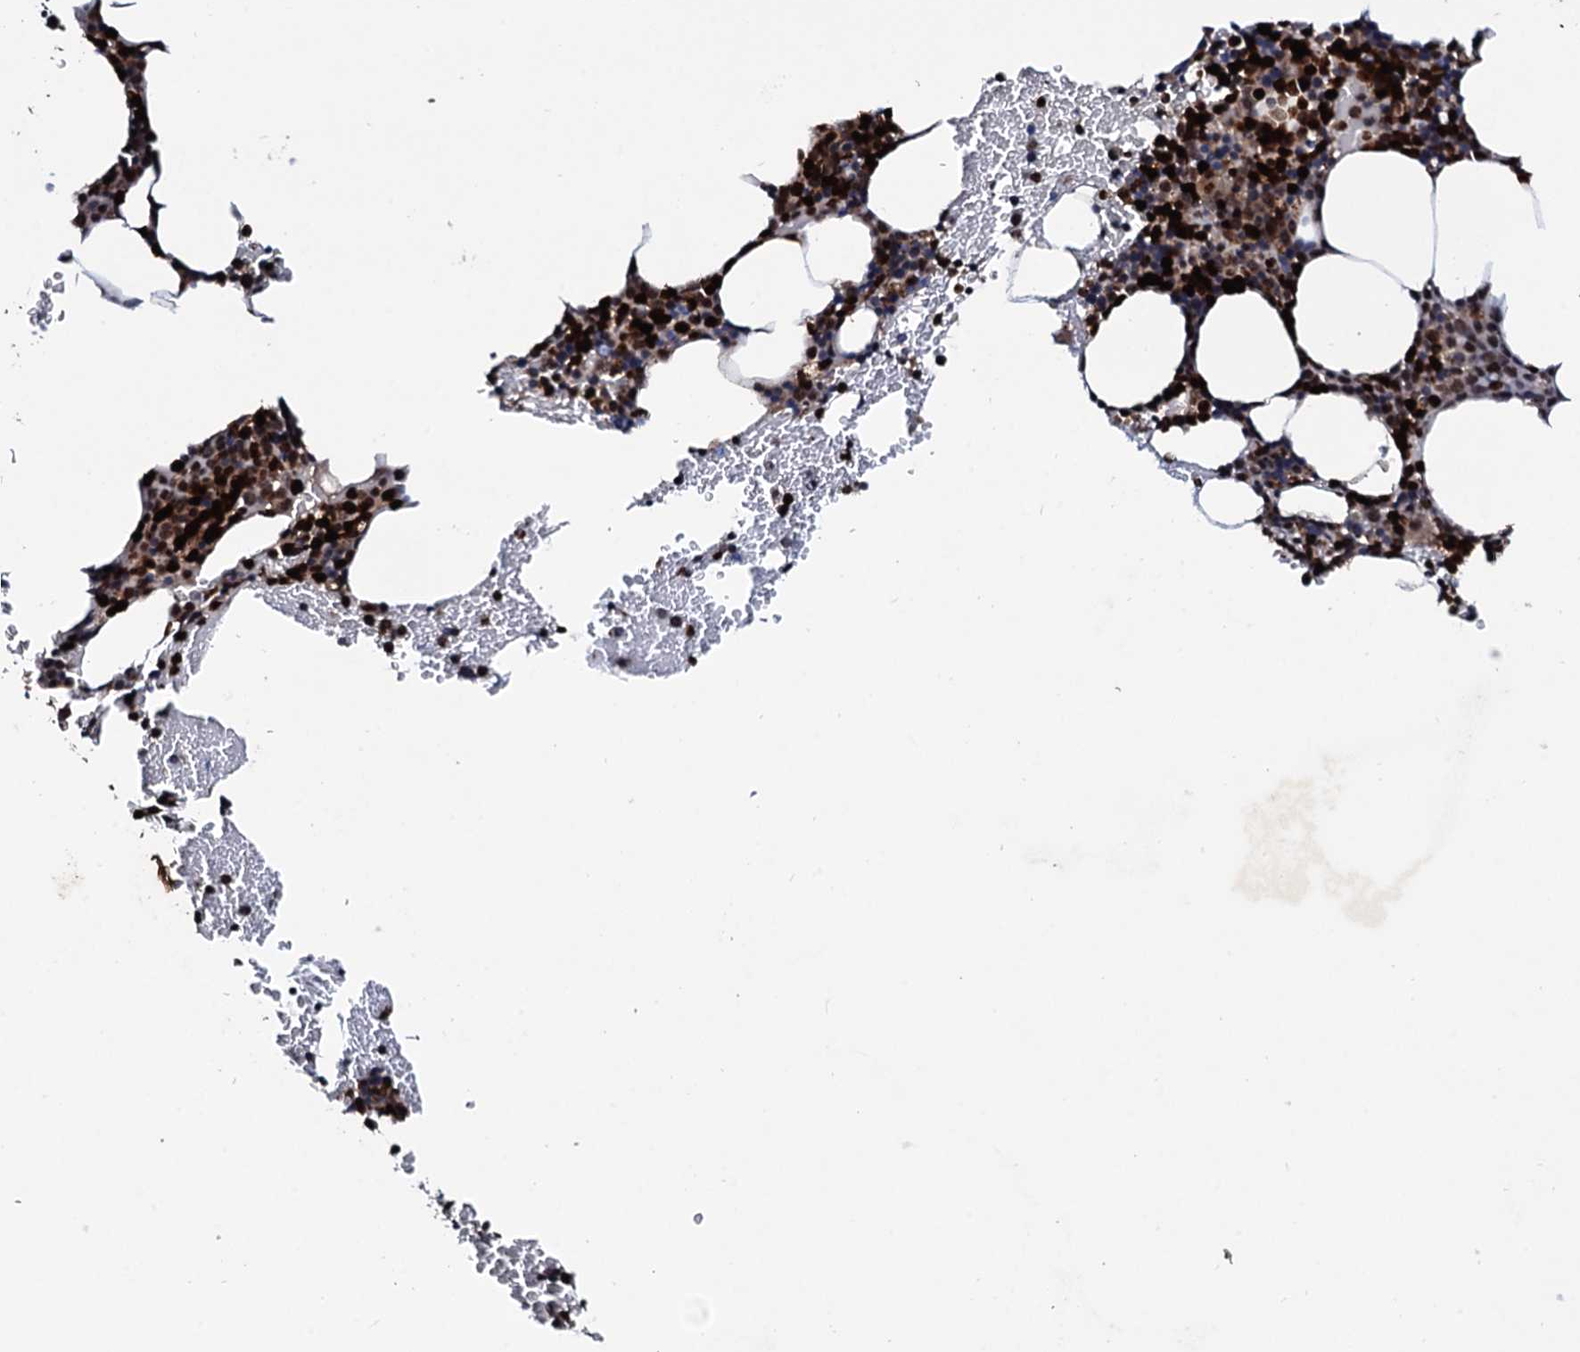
{"staining": {"intensity": "strong", "quantity": "25%-75%", "location": "cytoplasmic/membranous"}, "tissue": "bone marrow", "cell_type": "Hematopoietic cells", "image_type": "normal", "snomed": [{"axis": "morphology", "description": "Normal tissue, NOS"}, {"axis": "topography", "description": "Bone marrow"}], "caption": "Immunohistochemical staining of unremarkable human bone marrow reveals 25%-75% levels of strong cytoplasmic/membranous protein positivity in approximately 25%-75% of hematopoietic cells.", "gene": "COG6", "patient": {"sex": "female", "age": 77}}